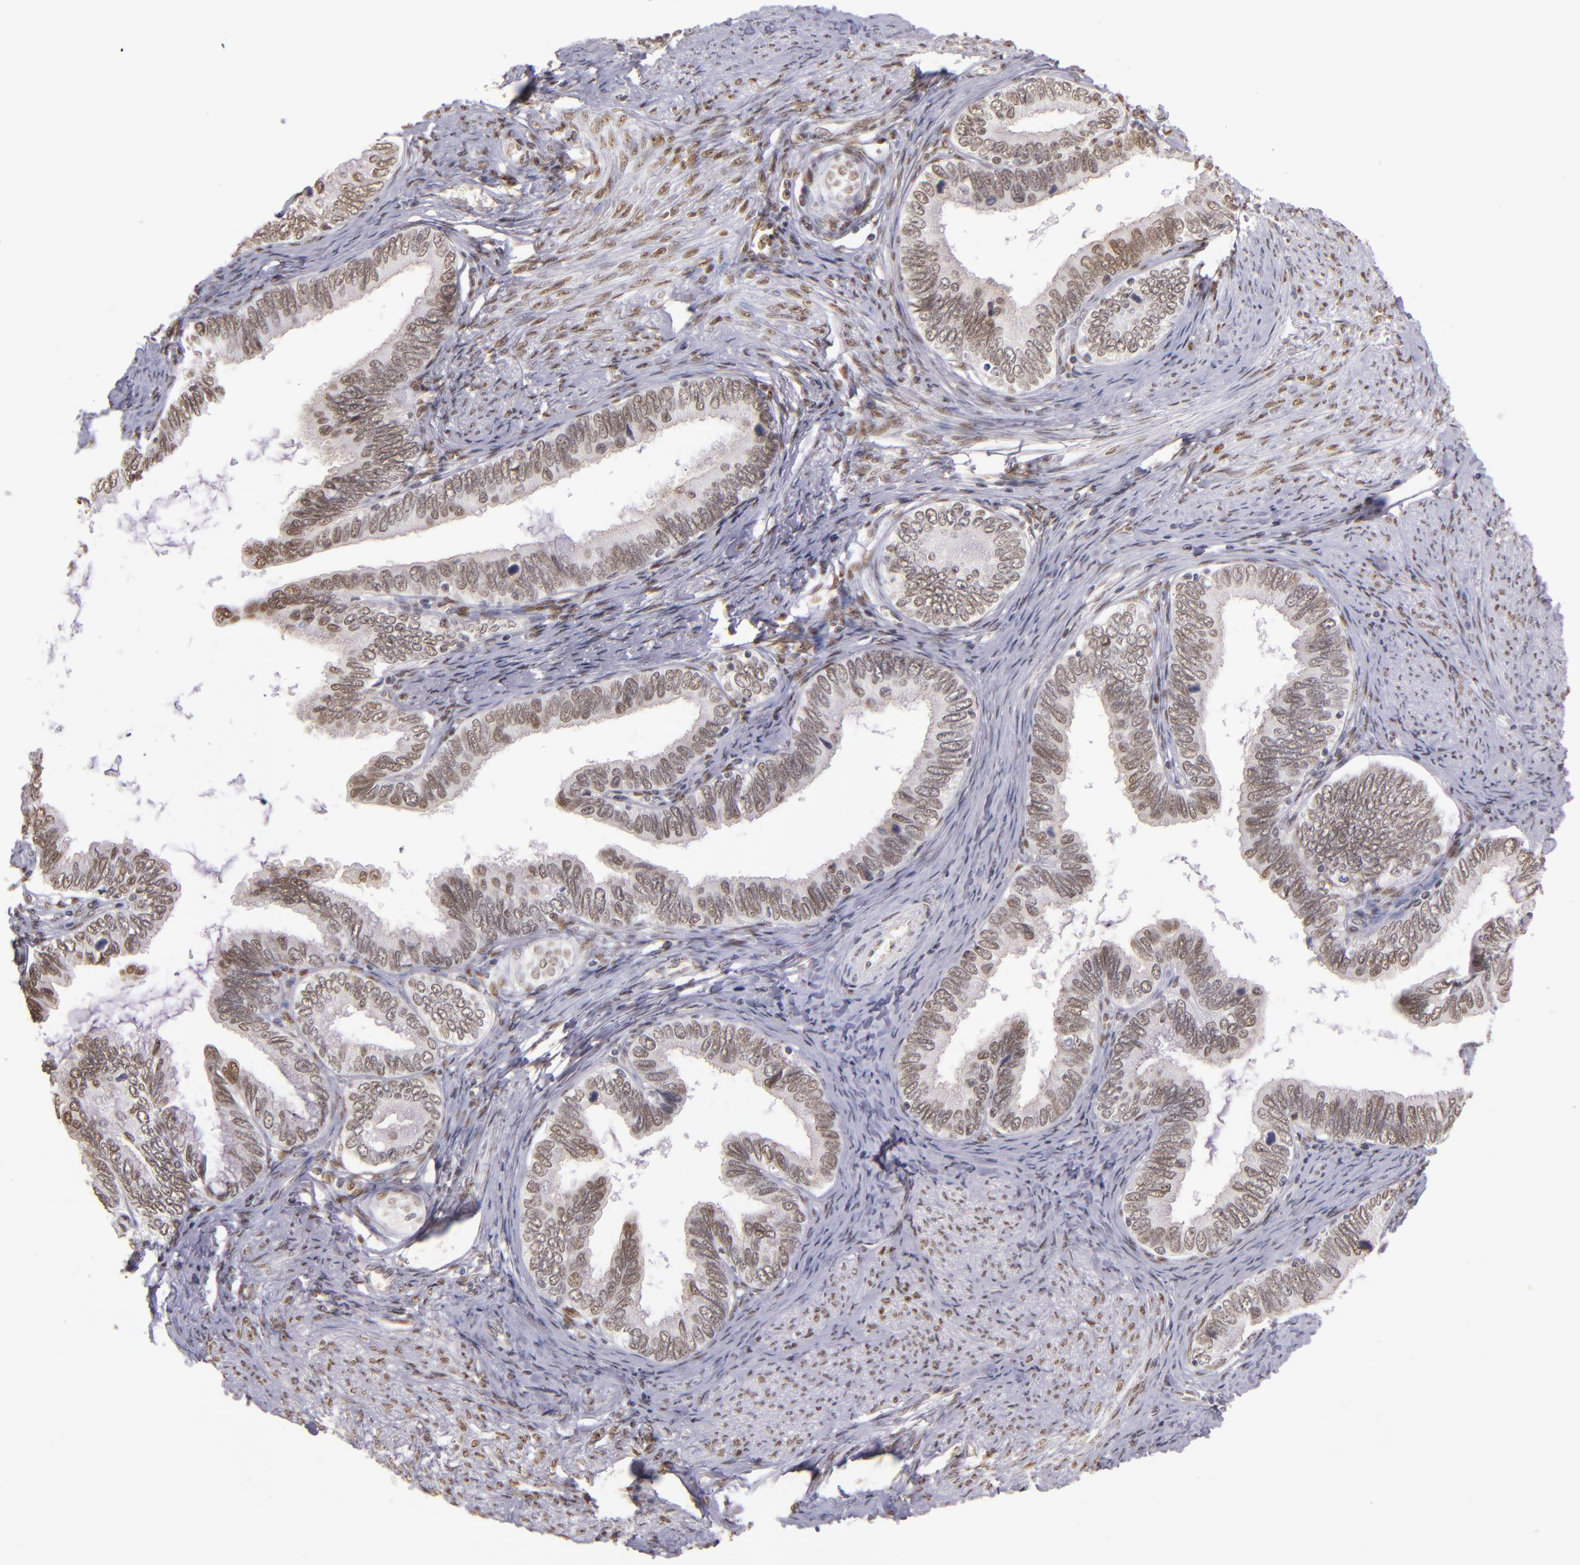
{"staining": {"intensity": "weak", "quantity": ">75%", "location": "nuclear"}, "tissue": "cervical cancer", "cell_type": "Tumor cells", "image_type": "cancer", "snomed": [{"axis": "morphology", "description": "Adenocarcinoma, NOS"}, {"axis": "topography", "description": "Cervix"}], "caption": "DAB immunohistochemical staining of cervical adenocarcinoma shows weak nuclear protein staining in about >75% of tumor cells.", "gene": "NCOR2", "patient": {"sex": "female", "age": 49}}